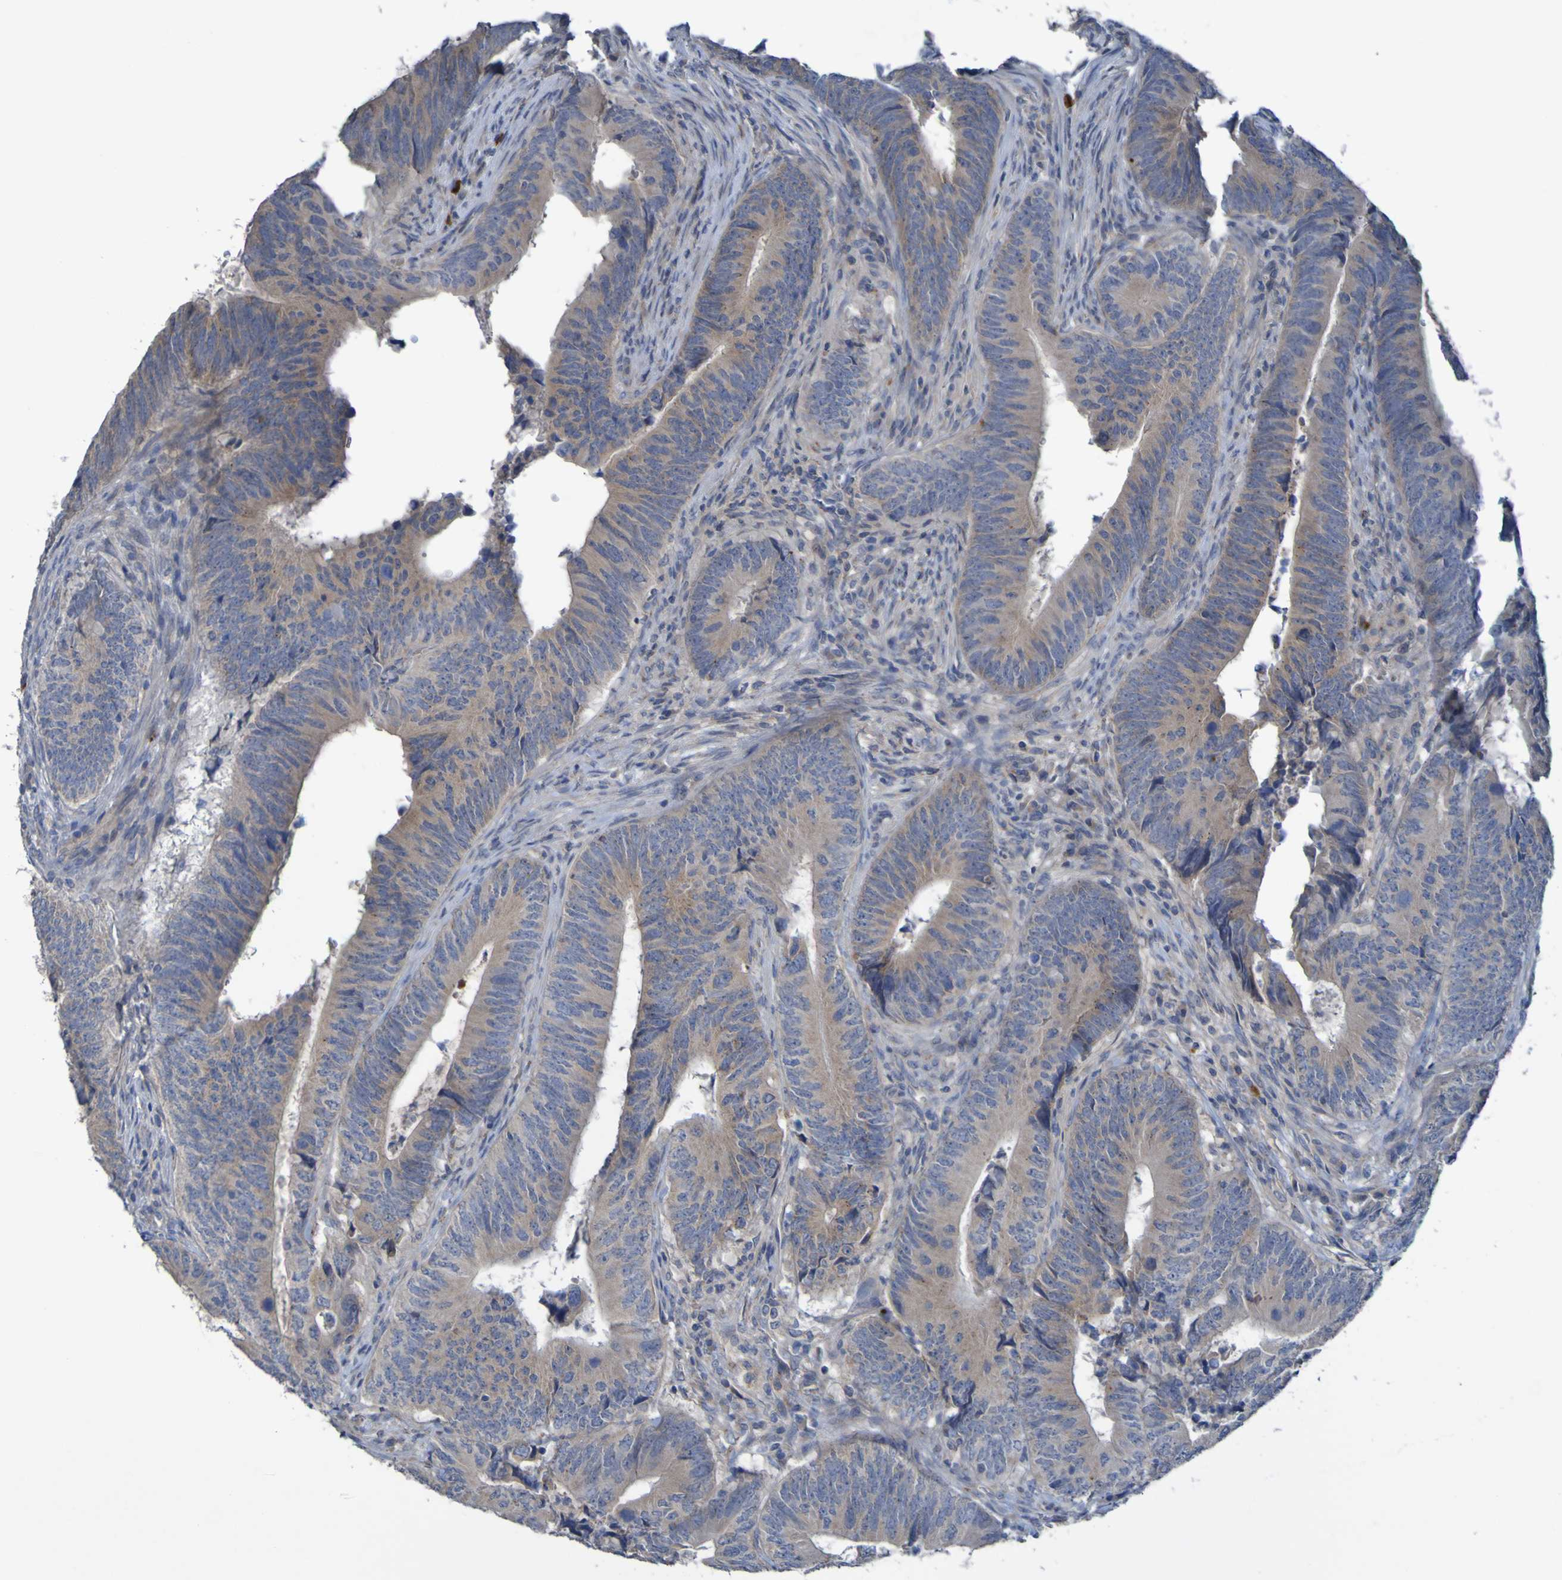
{"staining": {"intensity": "moderate", "quantity": ">75%", "location": "cytoplasmic/membranous"}, "tissue": "colorectal cancer", "cell_type": "Tumor cells", "image_type": "cancer", "snomed": [{"axis": "morphology", "description": "Normal tissue, NOS"}, {"axis": "morphology", "description": "Adenocarcinoma, NOS"}, {"axis": "topography", "description": "Colon"}], "caption": "Moderate cytoplasmic/membranous protein expression is seen in approximately >75% of tumor cells in colorectal adenocarcinoma. Immunohistochemistry (ihc) stains the protein of interest in brown and the nuclei are stained blue.", "gene": "ANGPT4", "patient": {"sex": "male", "age": 56}}